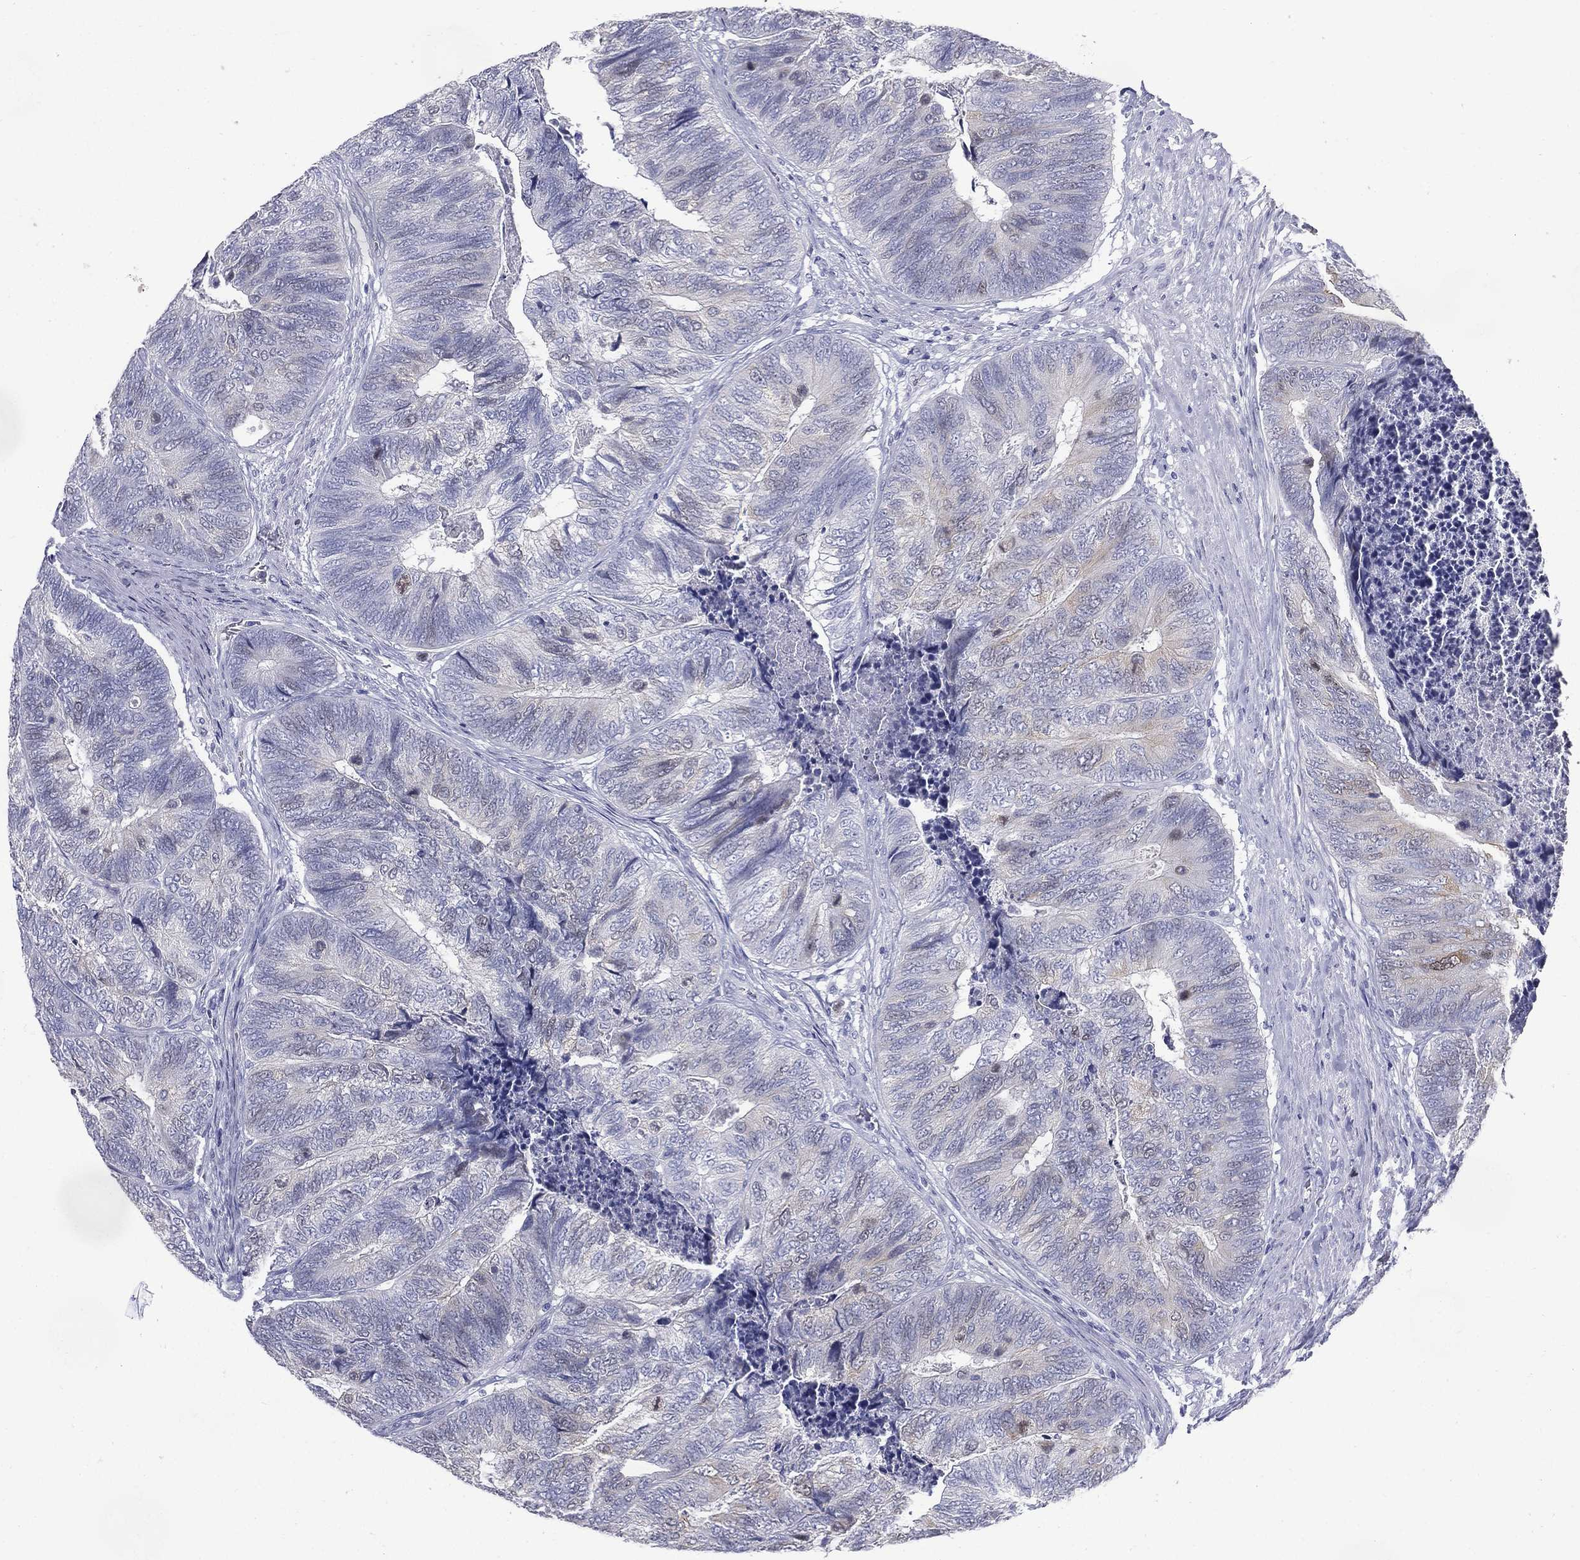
{"staining": {"intensity": "negative", "quantity": "none", "location": "none"}, "tissue": "colorectal cancer", "cell_type": "Tumor cells", "image_type": "cancer", "snomed": [{"axis": "morphology", "description": "Adenocarcinoma, NOS"}, {"axis": "topography", "description": "Colon"}], "caption": "Tumor cells are negative for protein expression in human adenocarcinoma (colorectal). Nuclei are stained in blue.", "gene": "KIF2C", "patient": {"sex": "female", "age": 67}}